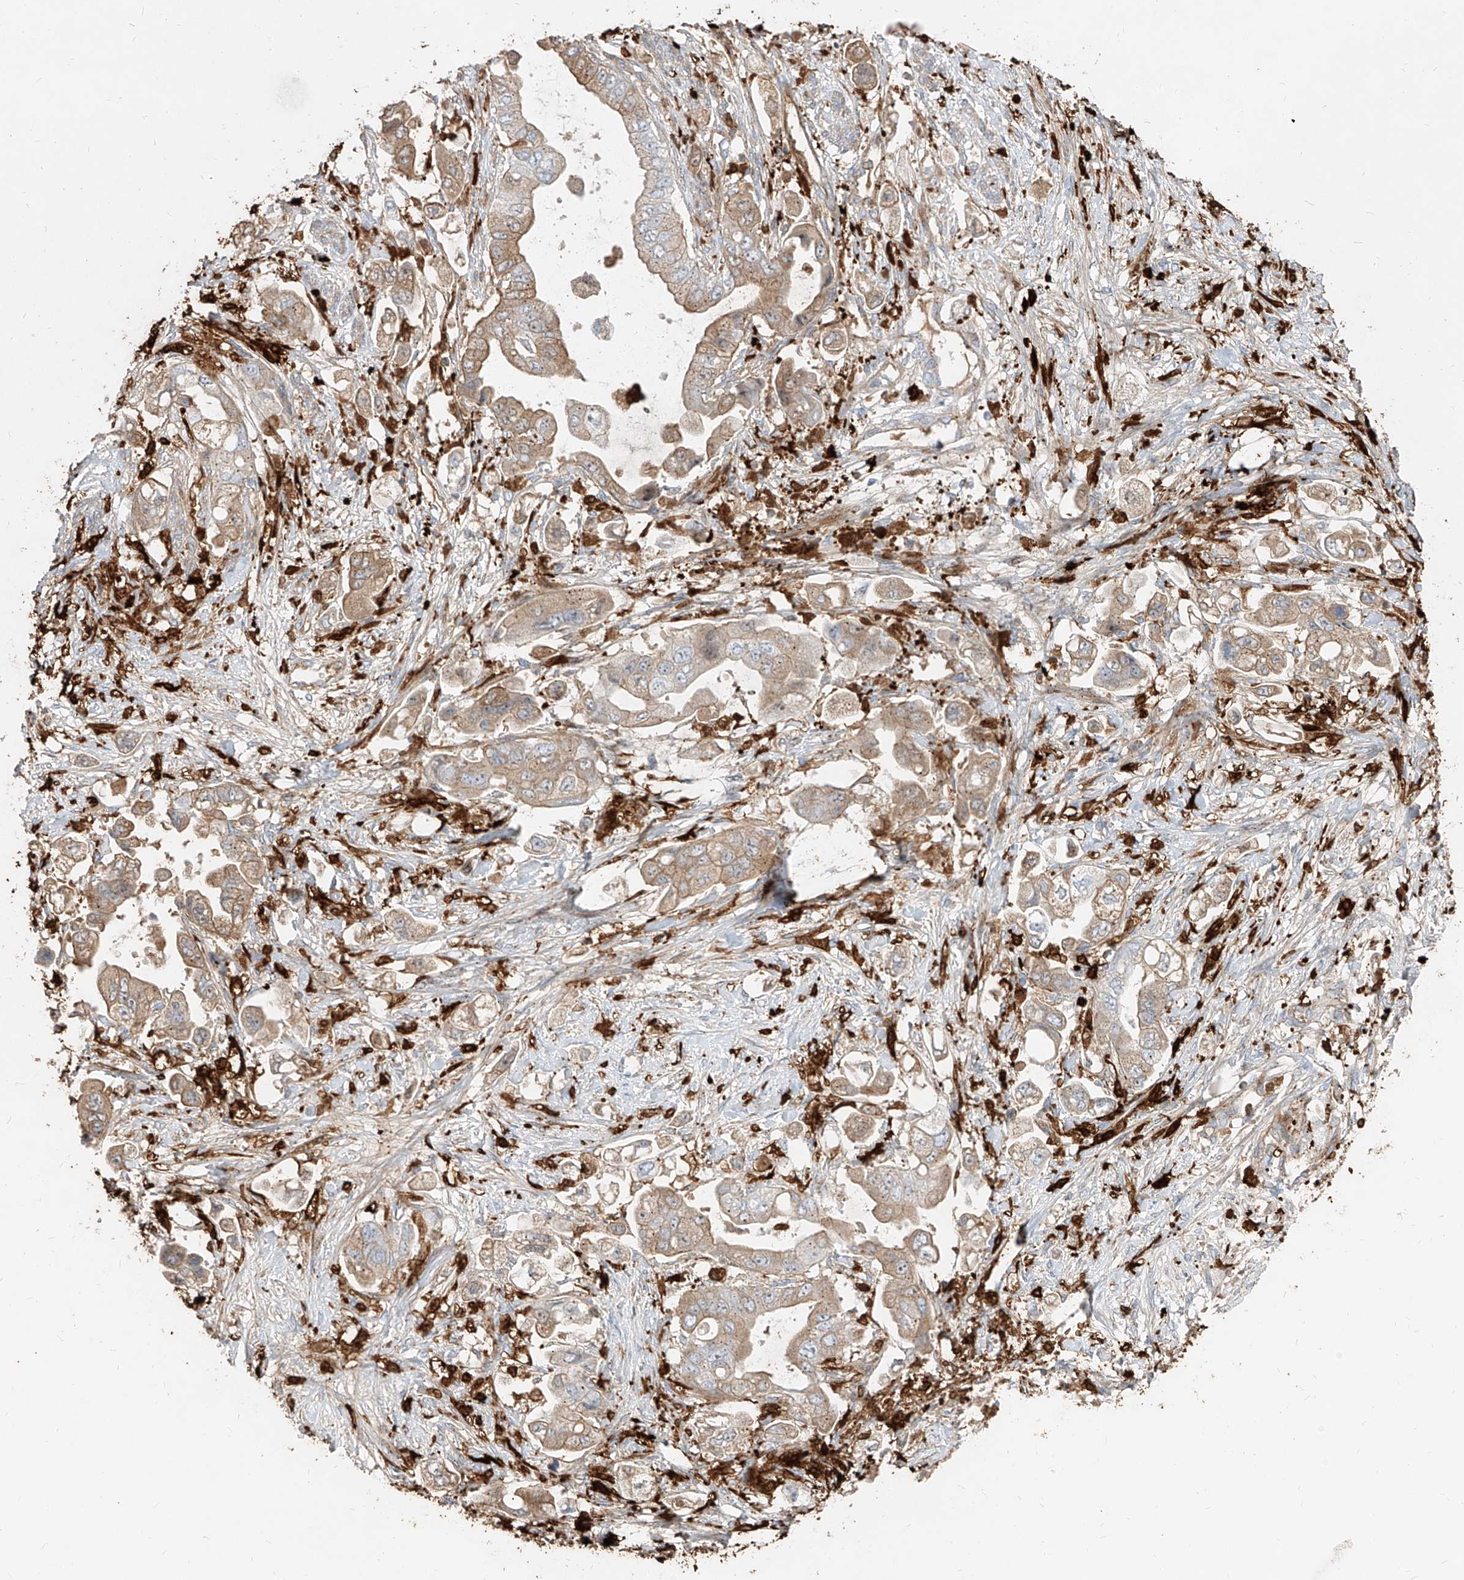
{"staining": {"intensity": "weak", "quantity": ">75%", "location": "cytoplasmic/membranous"}, "tissue": "stomach cancer", "cell_type": "Tumor cells", "image_type": "cancer", "snomed": [{"axis": "morphology", "description": "Adenocarcinoma, NOS"}, {"axis": "topography", "description": "Stomach"}], "caption": "Approximately >75% of tumor cells in stomach cancer (adenocarcinoma) show weak cytoplasmic/membranous protein positivity as visualized by brown immunohistochemical staining.", "gene": "KYNU", "patient": {"sex": "male", "age": 62}}